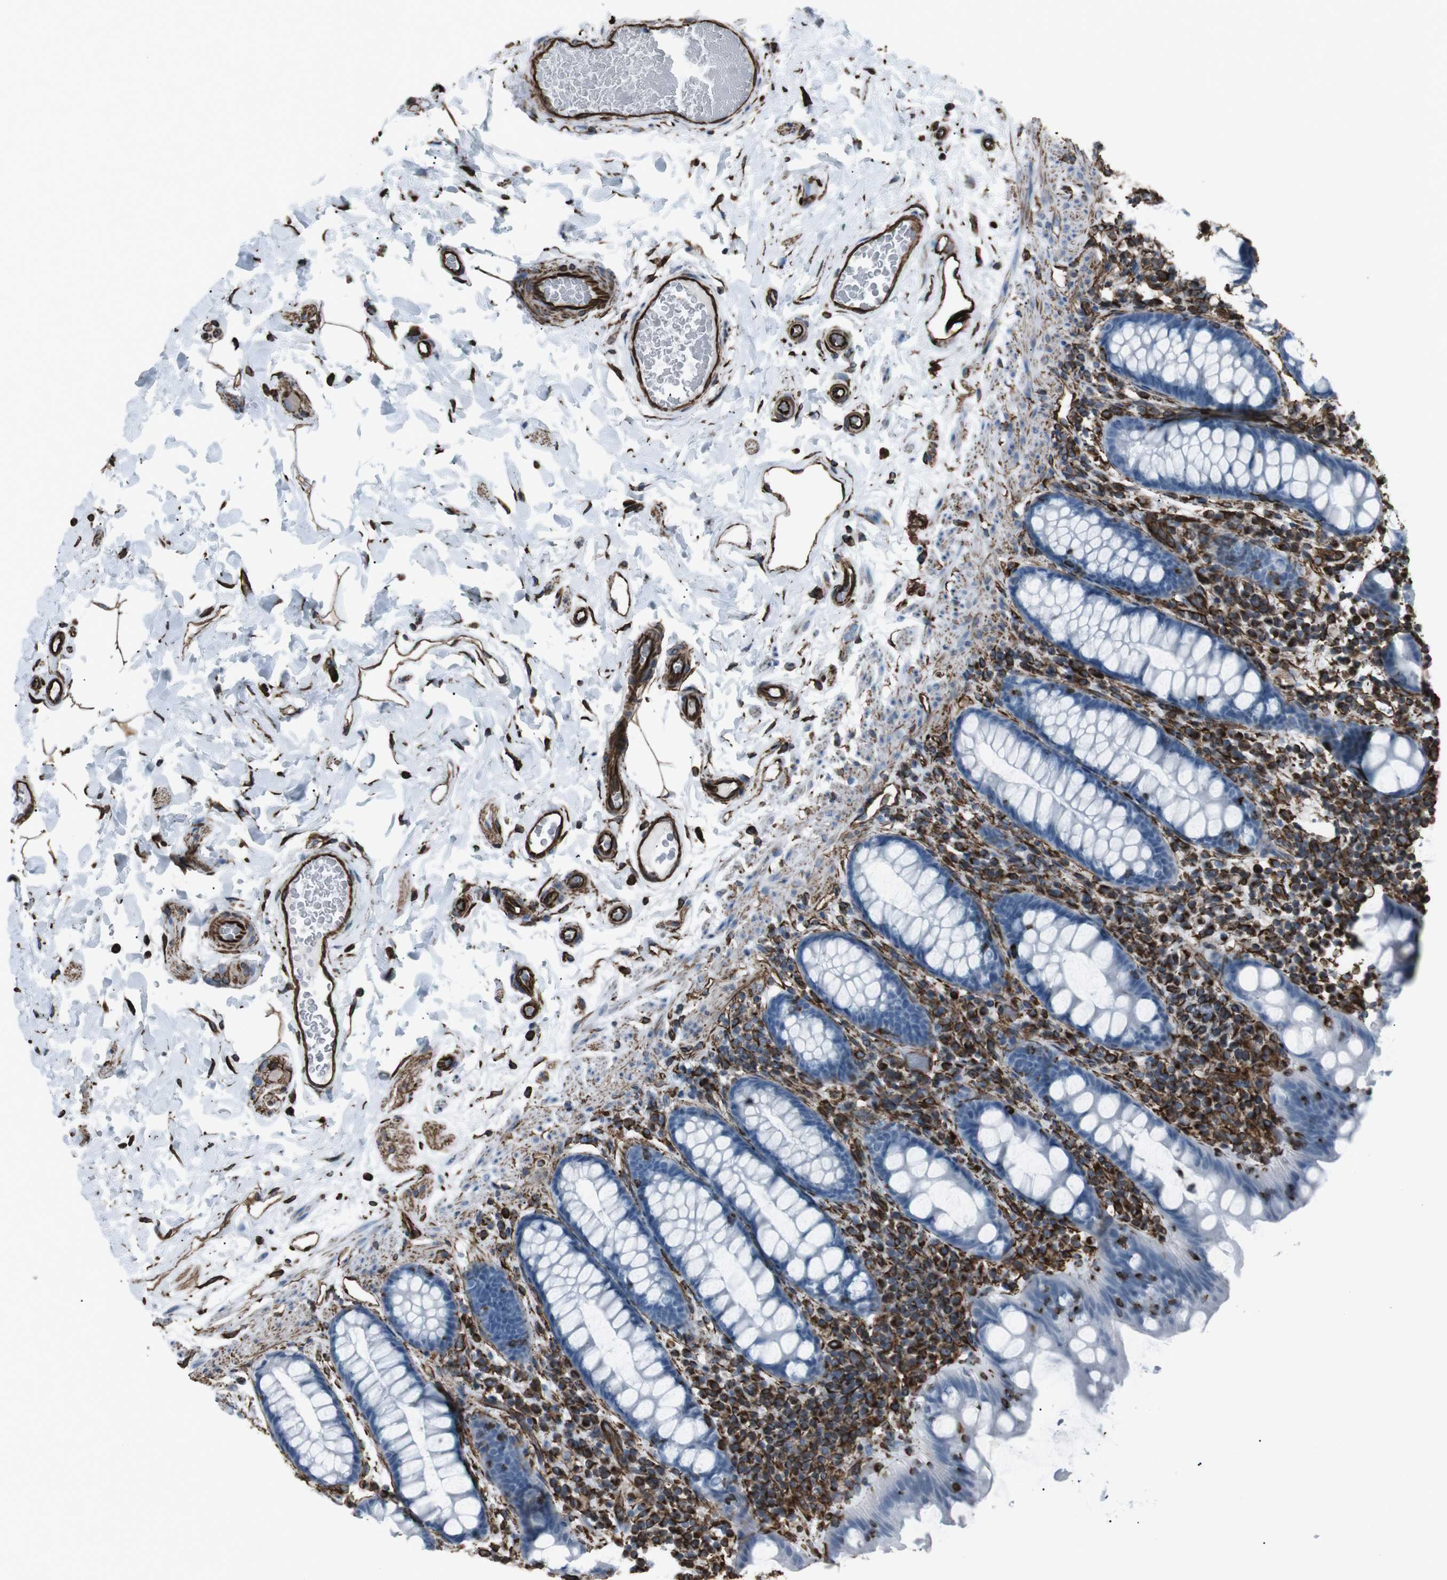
{"staining": {"intensity": "strong", "quantity": ">75%", "location": "cytoplasmic/membranous"}, "tissue": "colon", "cell_type": "Endothelial cells", "image_type": "normal", "snomed": [{"axis": "morphology", "description": "Normal tissue, NOS"}, {"axis": "topography", "description": "Colon"}], "caption": "This is a photomicrograph of immunohistochemistry (IHC) staining of benign colon, which shows strong expression in the cytoplasmic/membranous of endothelial cells.", "gene": "ZDHHC6", "patient": {"sex": "female", "age": 80}}